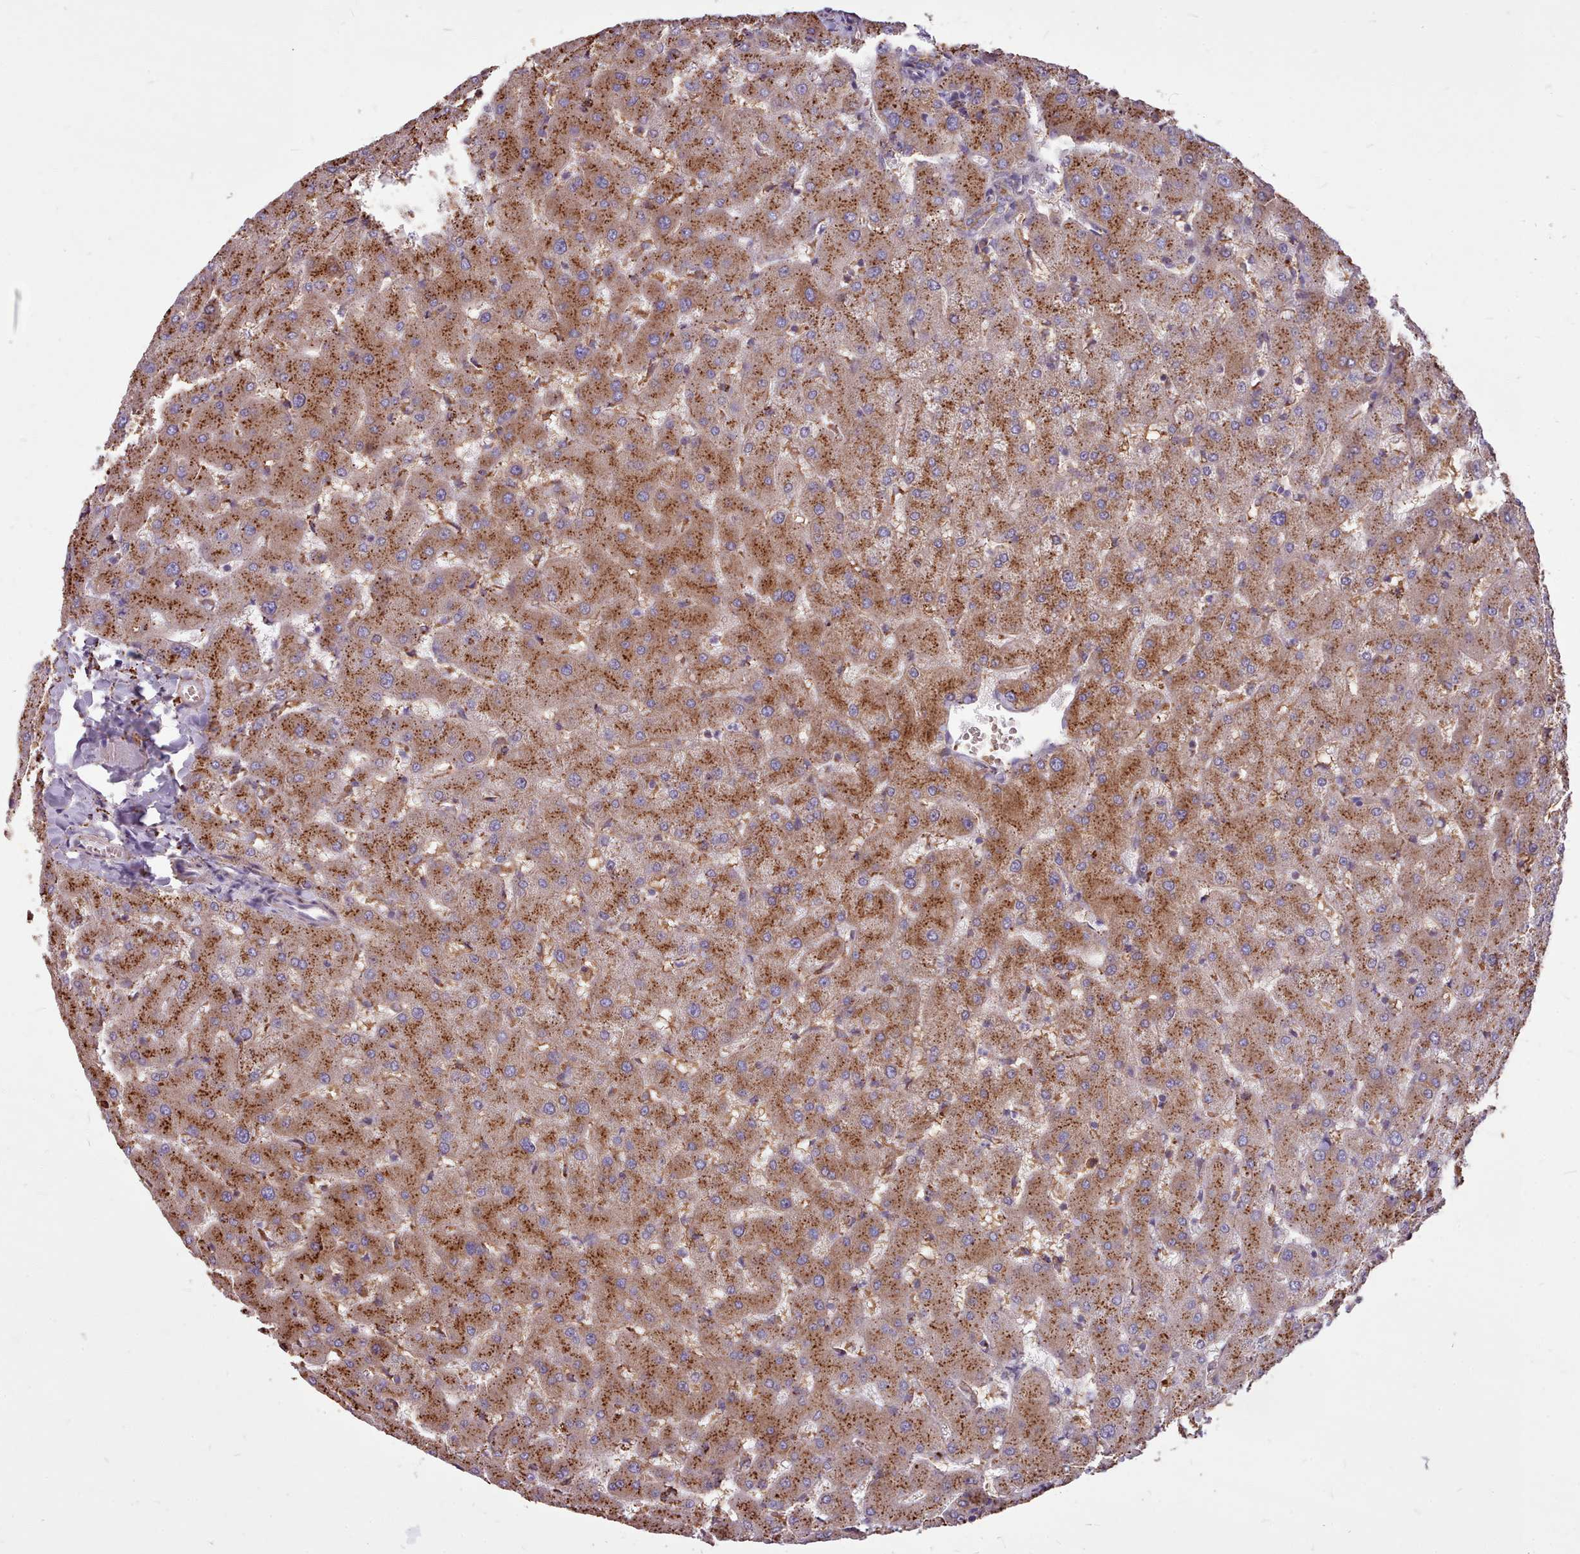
{"staining": {"intensity": "moderate", "quantity": ">75%", "location": "cytoplasmic/membranous"}, "tissue": "liver", "cell_type": "Cholangiocytes", "image_type": "normal", "snomed": [{"axis": "morphology", "description": "Normal tissue, NOS"}, {"axis": "topography", "description": "Liver"}], "caption": "DAB (3,3'-diaminobenzidine) immunohistochemical staining of normal human liver displays moderate cytoplasmic/membranous protein positivity in approximately >75% of cholangiocytes. (Stains: DAB (3,3'-diaminobenzidine) in brown, nuclei in blue, Microscopy: brightfield microscopy at high magnification).", "gene": "PACSIN3", "patient": {"sex": "female", "age": 63}}